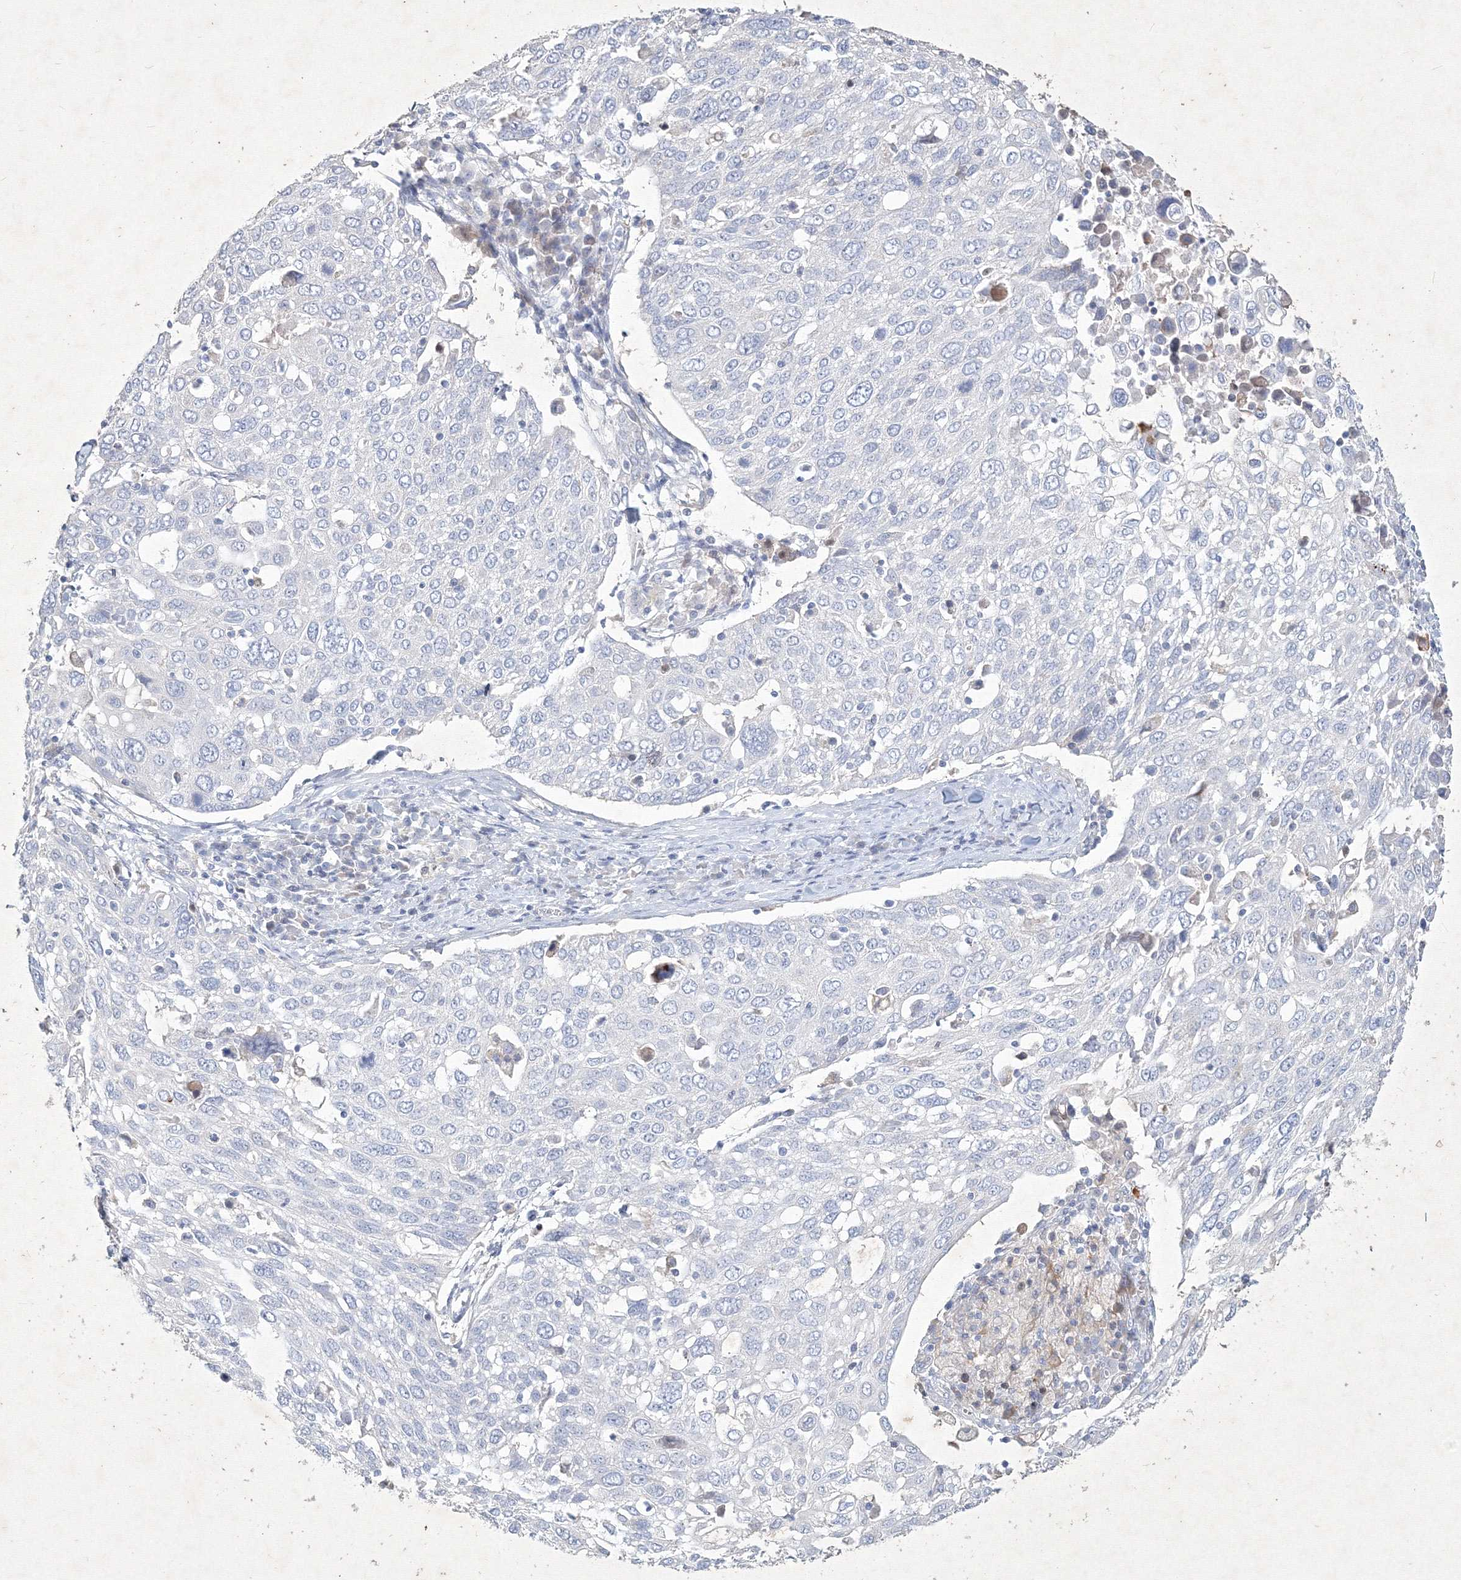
{"staining": {"intensity": "negative", "quantity": "none", "location": "none"}, "tissue": "lung cancer", "cell_type": "Tumor cells", "image_type": "cancer", "snomed": [{"axis": "morphology", "description": "Squamous cell carcinoma, NOS"}, {"axis": "topography", "description": "Lung"}], "caption": "Lung cancer was stained to show a protein in brown. There is no significant expression in tumor cells.", "gene": "CXXC4", "patient": {"sex": "male", "age": 65}}